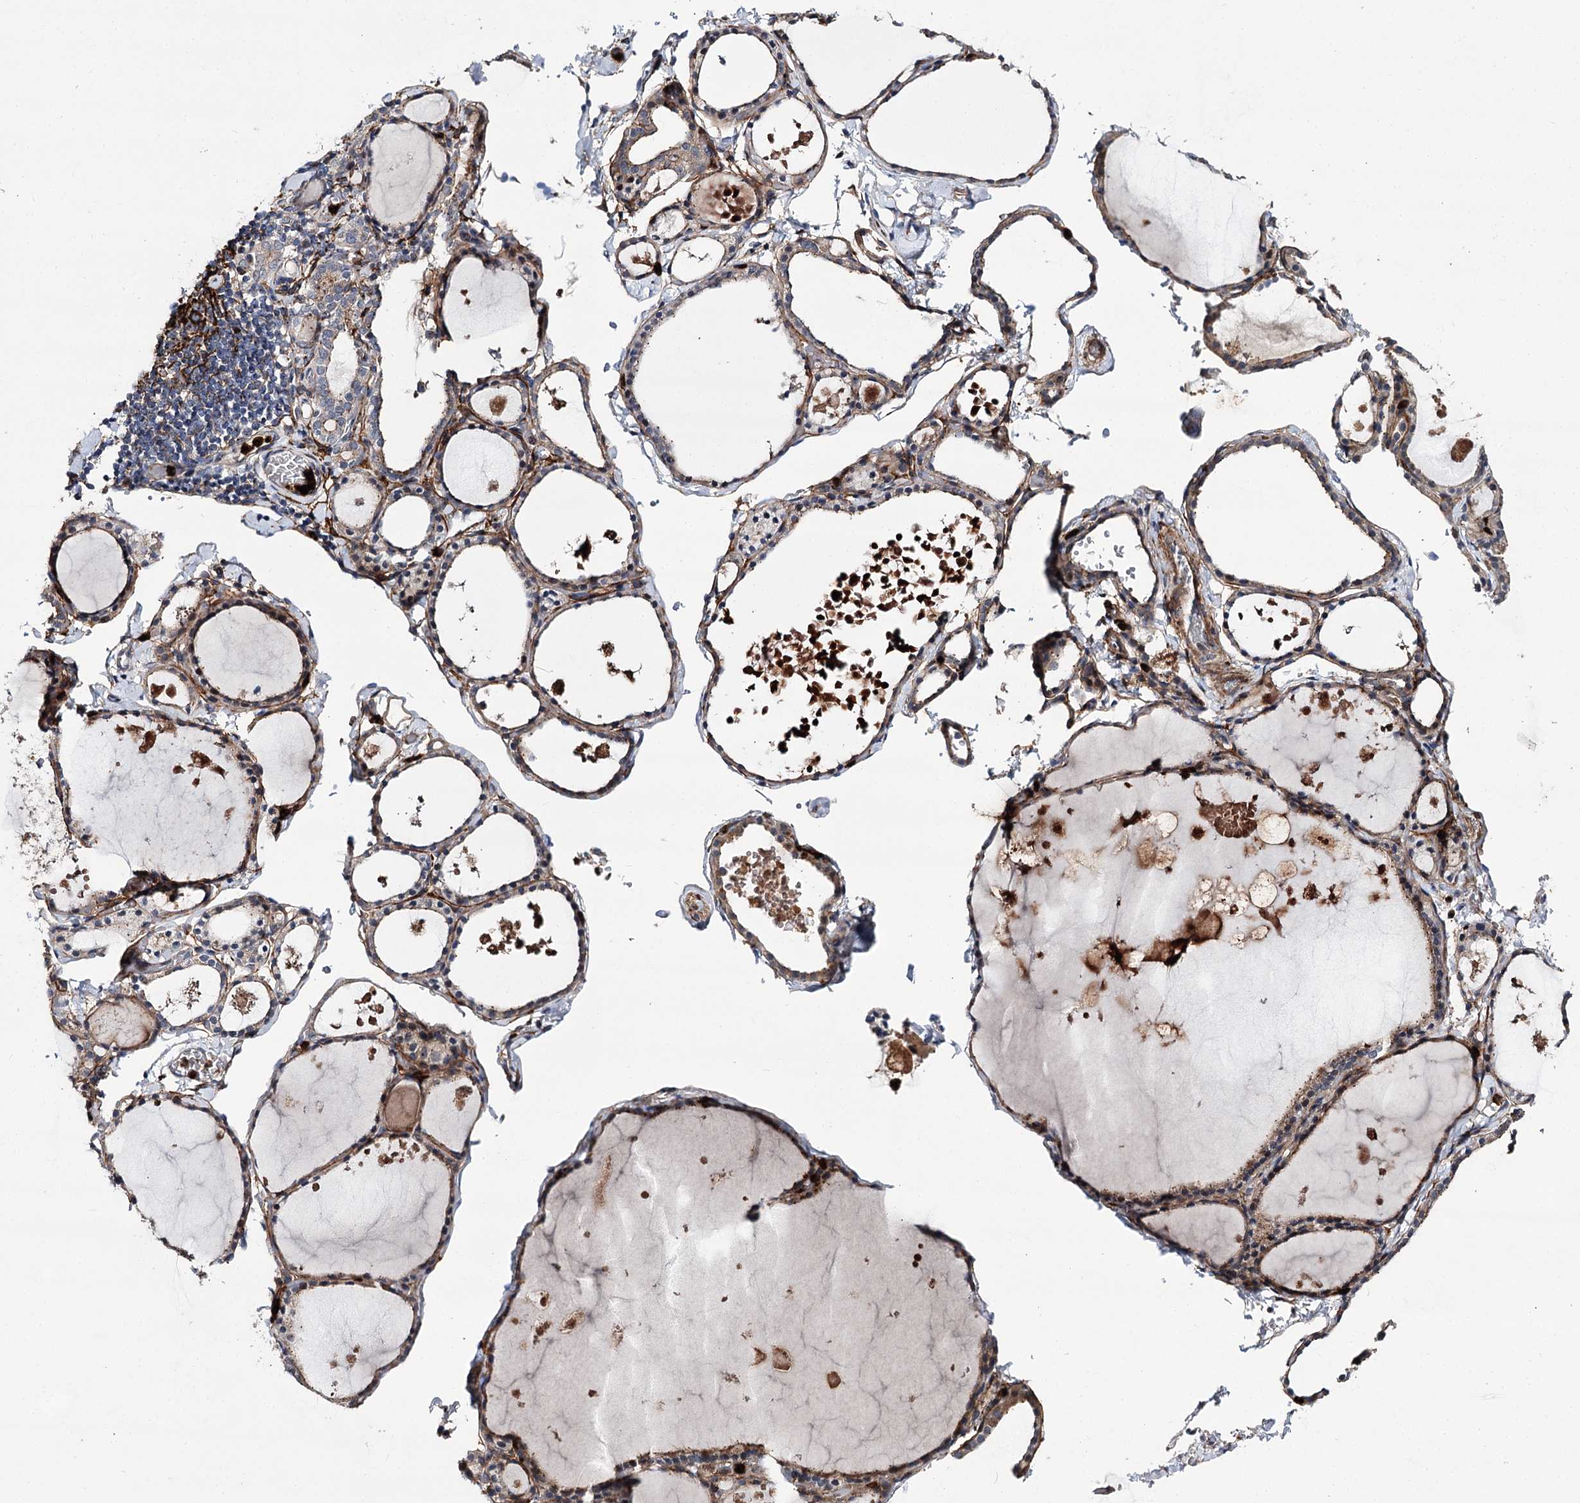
{"staining": {"intensity": "moderate", "quantity": ">75%", "location": "cytoplasmic/membranous"}, "tissue": "thyroid gland", "cell_type": "Glandular cells", "image_type": "normal", "snomed": [{"axis": "morphology", "description": "Normal tissue, NOS"}, {"axis": "topography", "description": "Thyroid gland"}], "caption": "Normal thyroid gland reveals moderate cytoplasmic/membranous staining in about >75% of glandular cells (Brightfield microscopy of DAB IHC at high magnification)..", "gene": "MINDY3", "patient": {"sex": "male", "age": 56}}